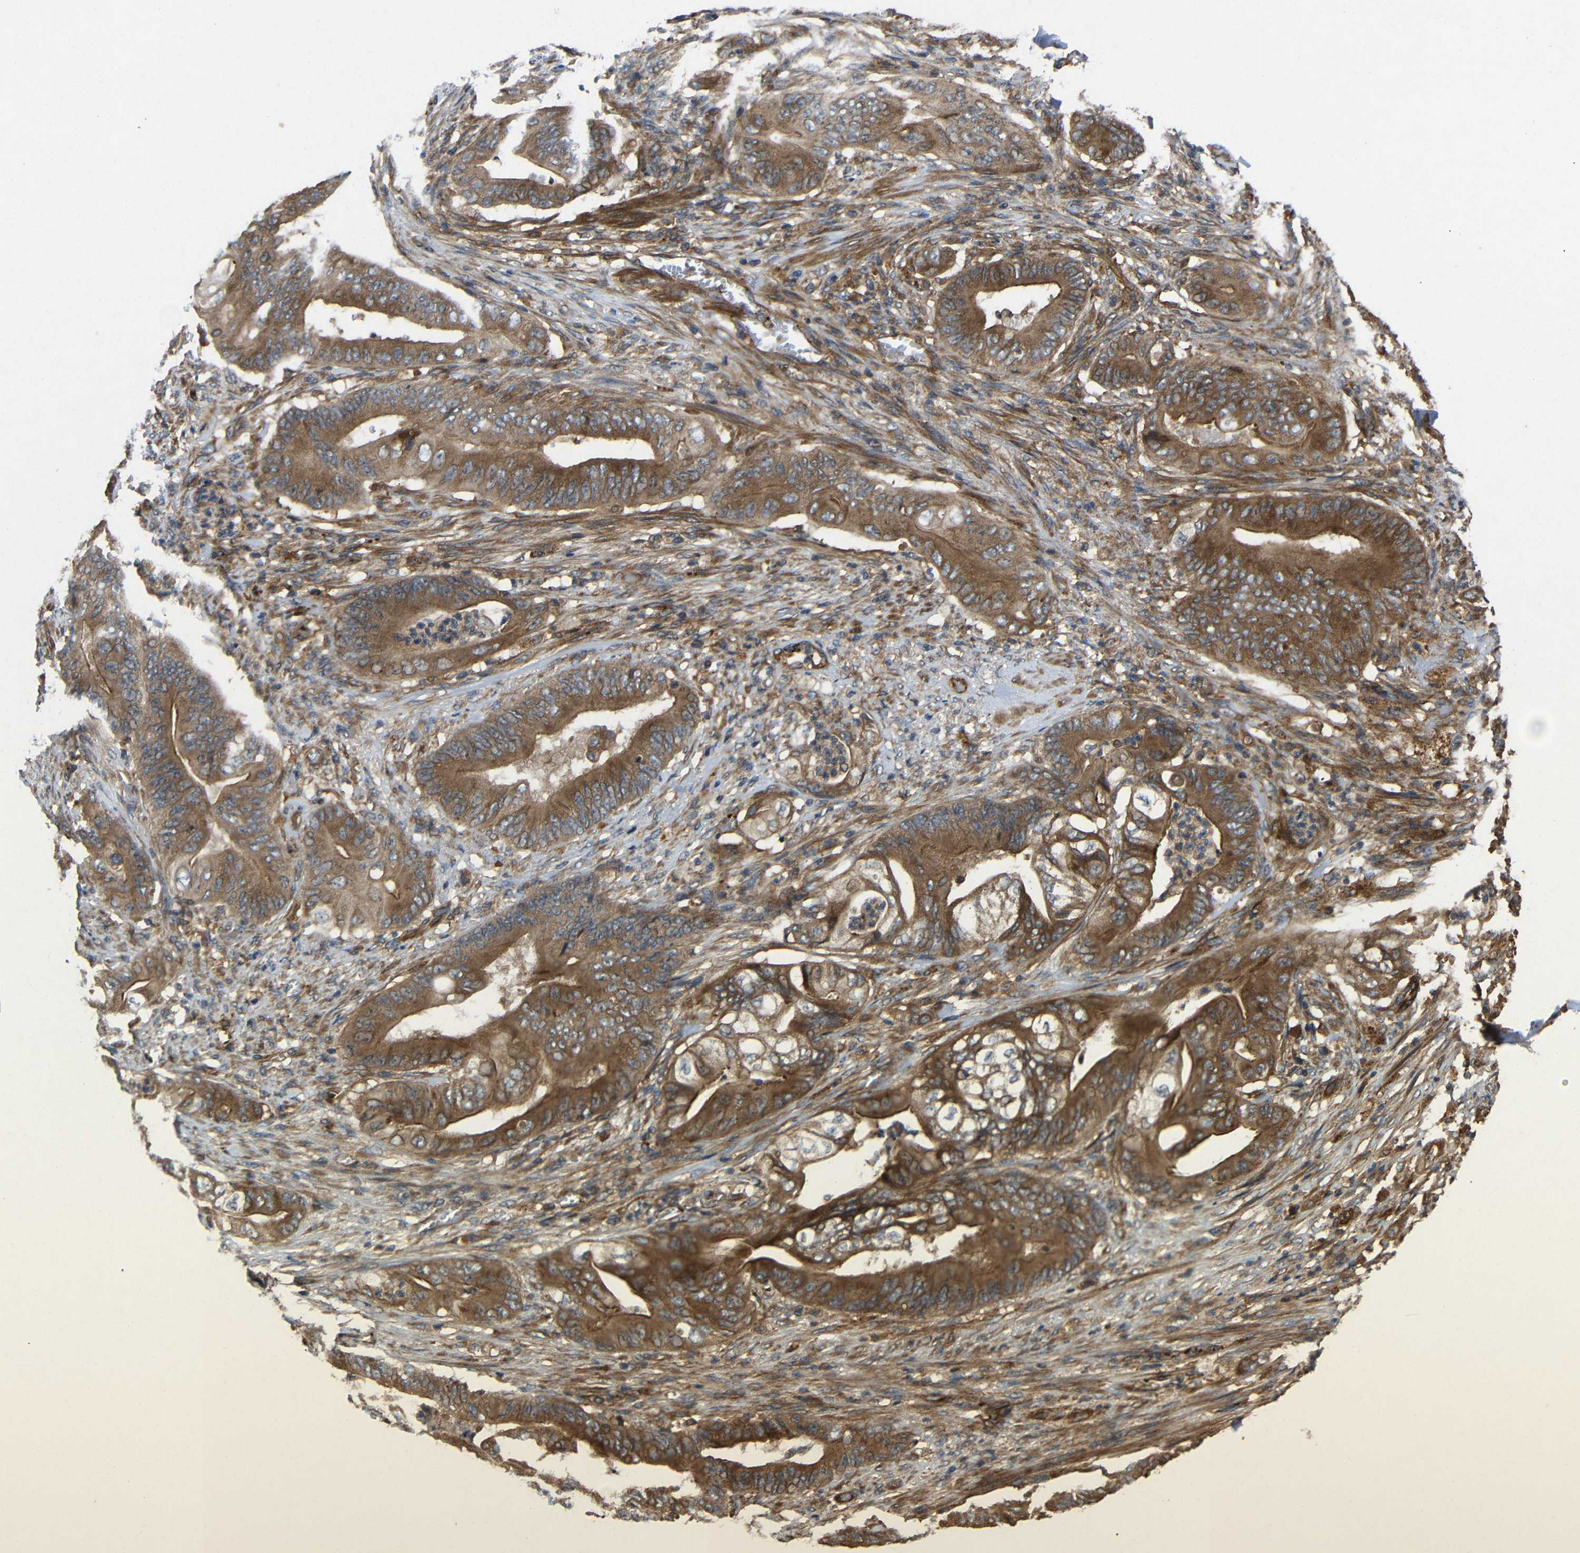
{"staining": {"intensity": "strong", "quantity": ">75%", "location": "cytoplasmic/membranous"}, "tissue": "stomach cancer", "cell_type": "Tumor cells", "image_type": "cancer", "snomed": [{"axis": "morphology", "description": "Adenocarcinoma, NOS"}, {"axis": "topography", "description": "Stomach"}], "caption": "Human stomach cancer (adenocarcinoma) stained with a protein marker reveals strong staining in tumor cells.", "gene": "EIF2S1", "patient": {"sex": "female", "age": 73}}